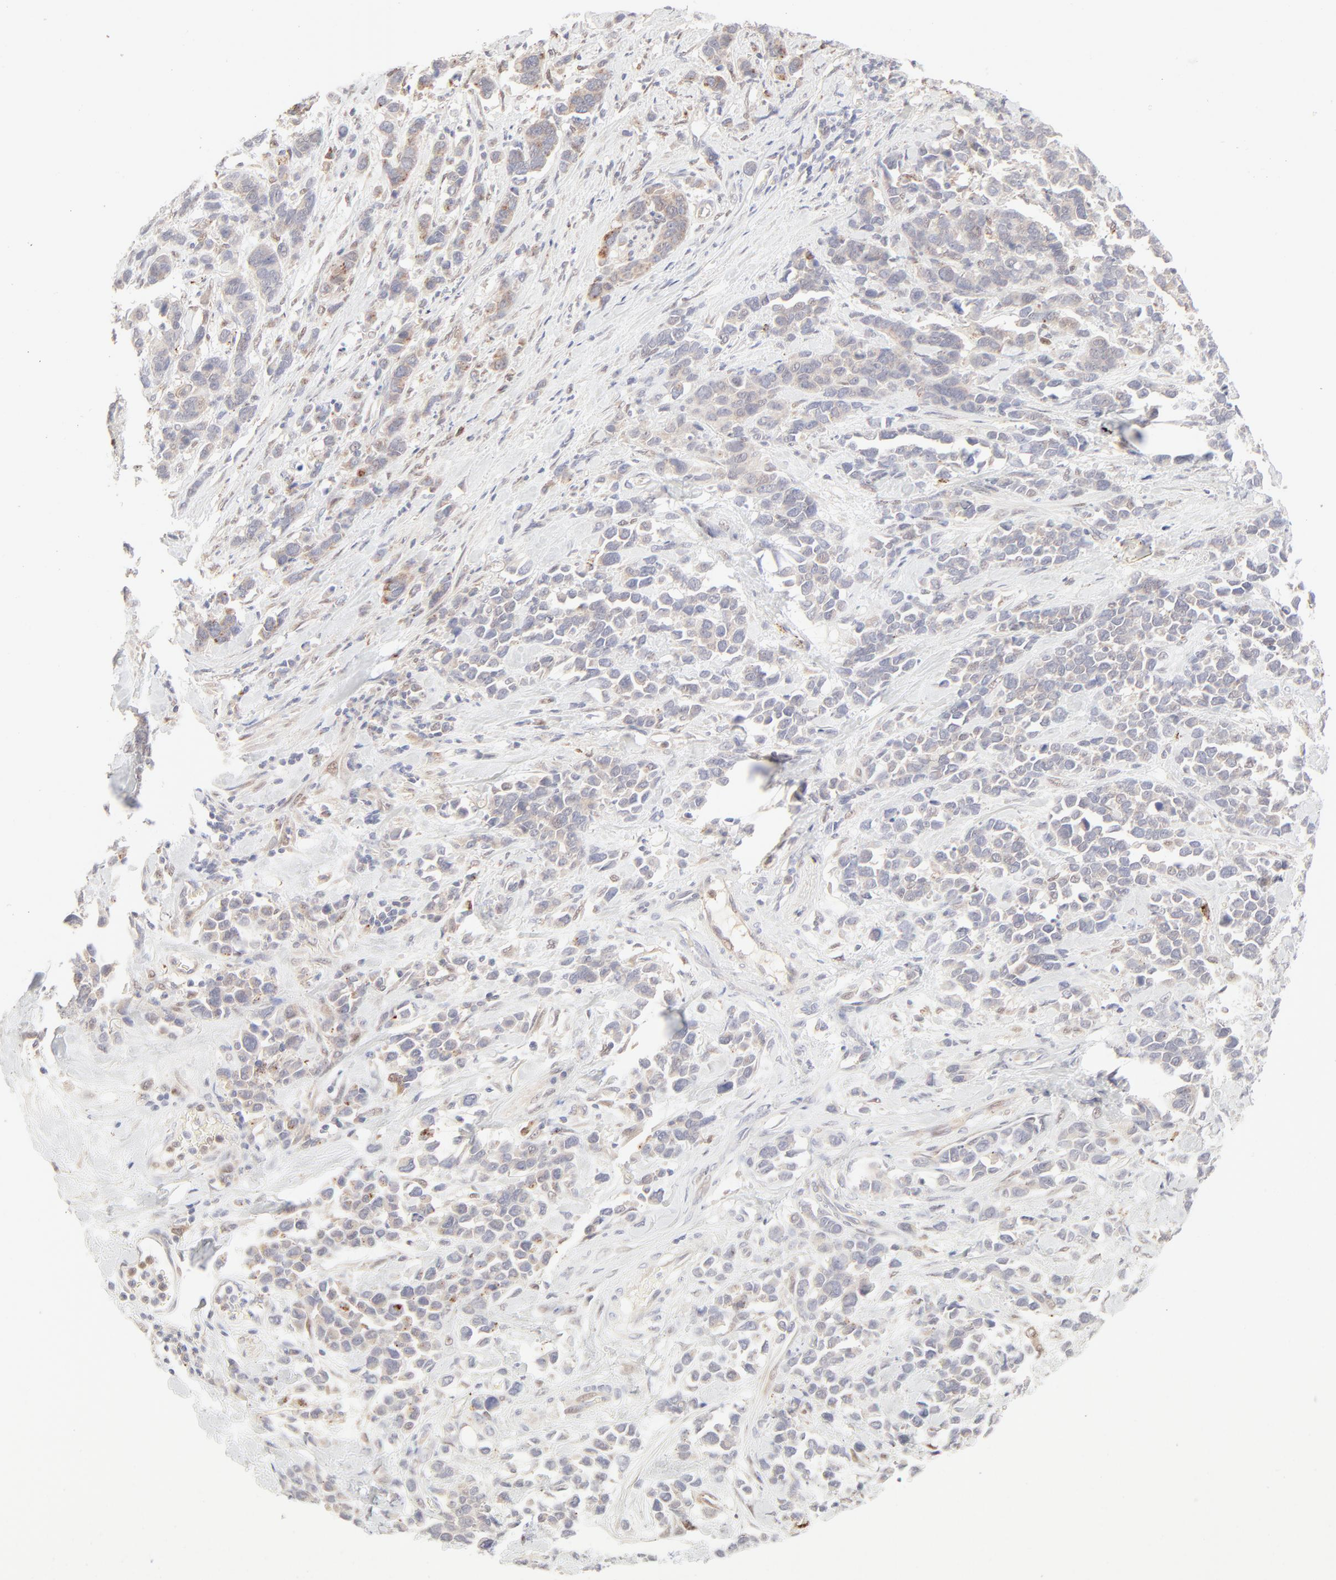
{"staining": {"intensity": "weak", "quantity": "<25%", "location": "cytoplasmic/membranous"}, "tissue": "stomach cancer", "cell_type": "Tumor cells", "image_type": "cancer", "snomed": [{"axis": "morphology", "description": "Adenocarcinoma, NOS"}, {"axis": "topography", "description": "Stomach, upper"}], "caption": "Immunohistochemistry micrograph of neoplastic tissue: human stomach cancer stained with DAB shows no significant protein expression in tumor cells.", "gene": "LGALS2", "patient": {"sex": "male", "age": 71}}